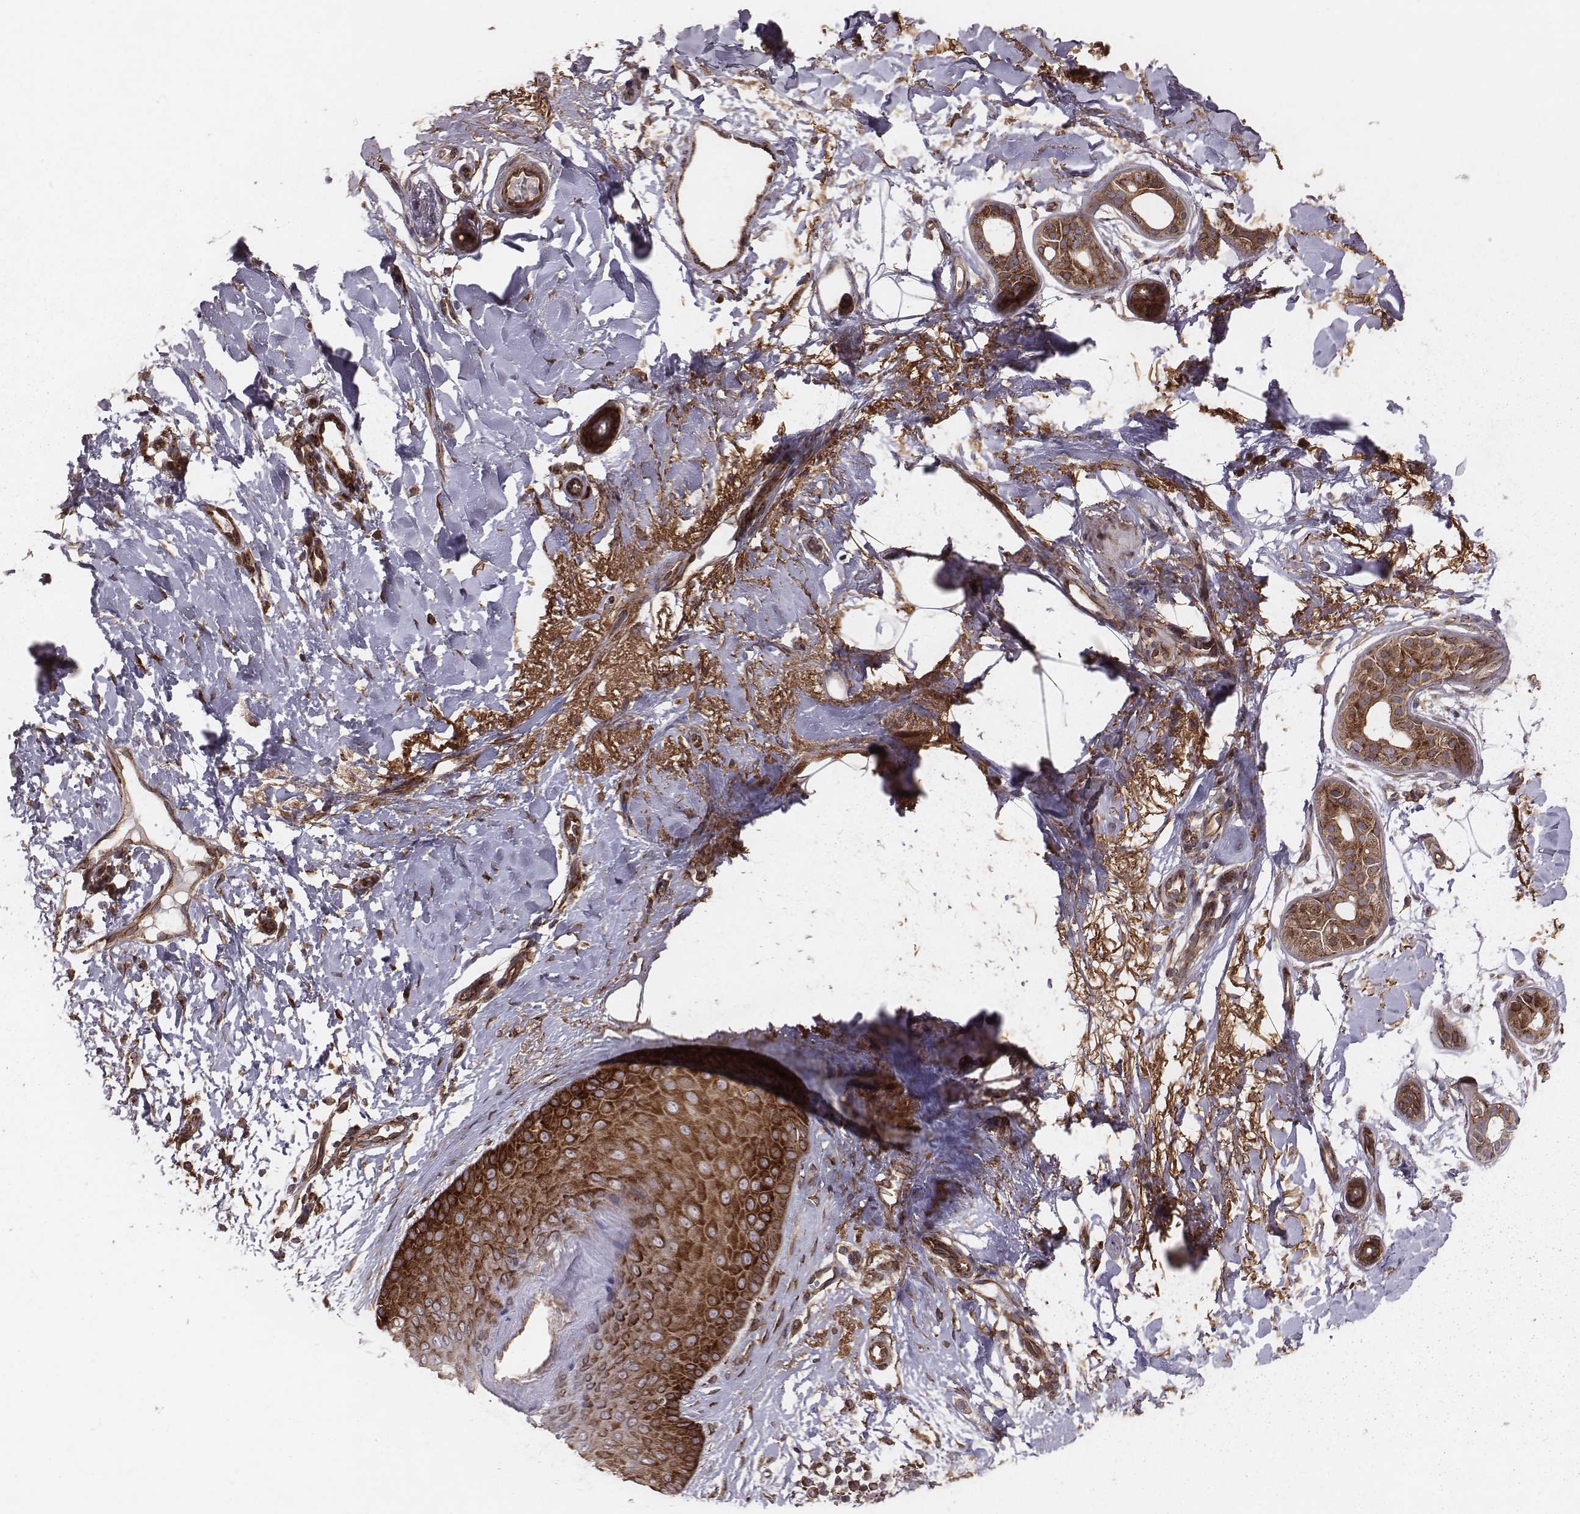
{"staining": {"intensity": "strong", "quantity": ">75%", "location": "cytoplasmic/membranous"}, "tissue": "skin cancer", "cell_type": "Tumor cells", "image_type": "cancer", "snomed": [{"axis": "morphology", "description": "Normal tissue, NOS"}, {"axis": "morphology", "description": "Basal cell carcinoma"}, {"axis": "topography", "description": "Skin"}], "caption": "IHC photomicrograph of human skin cancer (basal cell carcinoma) stained for a protein (brown), which reveals high levels of strong cytoplasmic/membranous positivity in approximately >75% of tumor cells.", "gene": "TXLNA", "patient": {"sex": "male", "age": 84}}